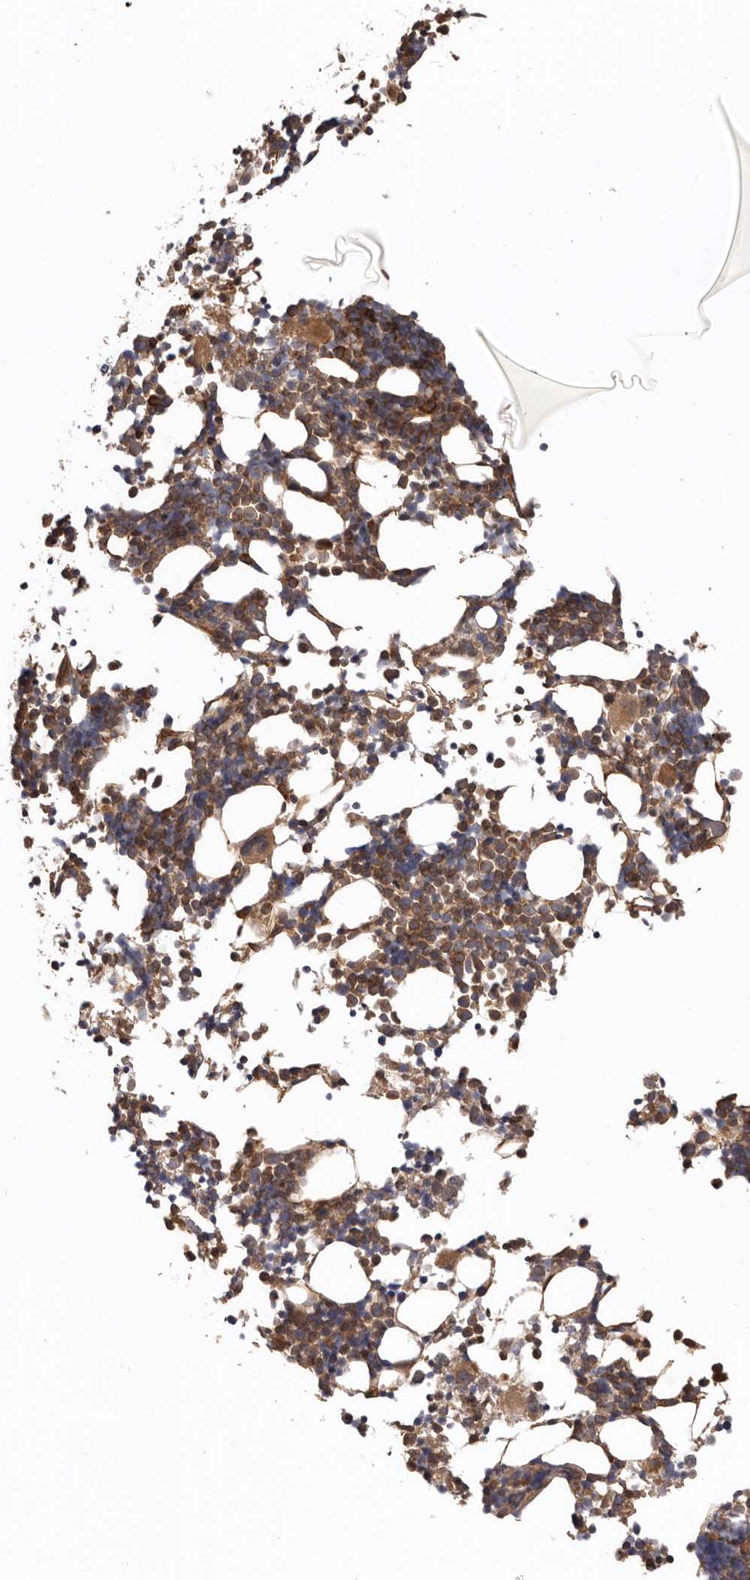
{"staining": {"intensity": "moderate", "quantity": ">75%", "location": "cytoplasmic/membranous"}, "tissue": "bone marrow", "cell_type": "Hematopoietic cells", "image_type": "normal", "snomed": [{"axis": "morphology", "description": "Normal tissue, NOS"}, {"axis": "morphology", "description": "Inflammation, NOS"}, {"axis": "topography", "description": "Bone marrow"}], "caption": "The histopathology image reveals immunohistochemical staining of benign bone marrow. There is moderate cytoplasmic/membranous positivity is appreciated in approximately >75% of hematopoietic cells.", "gene": "TMUB1", "patient": {"sex": "male", "age": 21}}